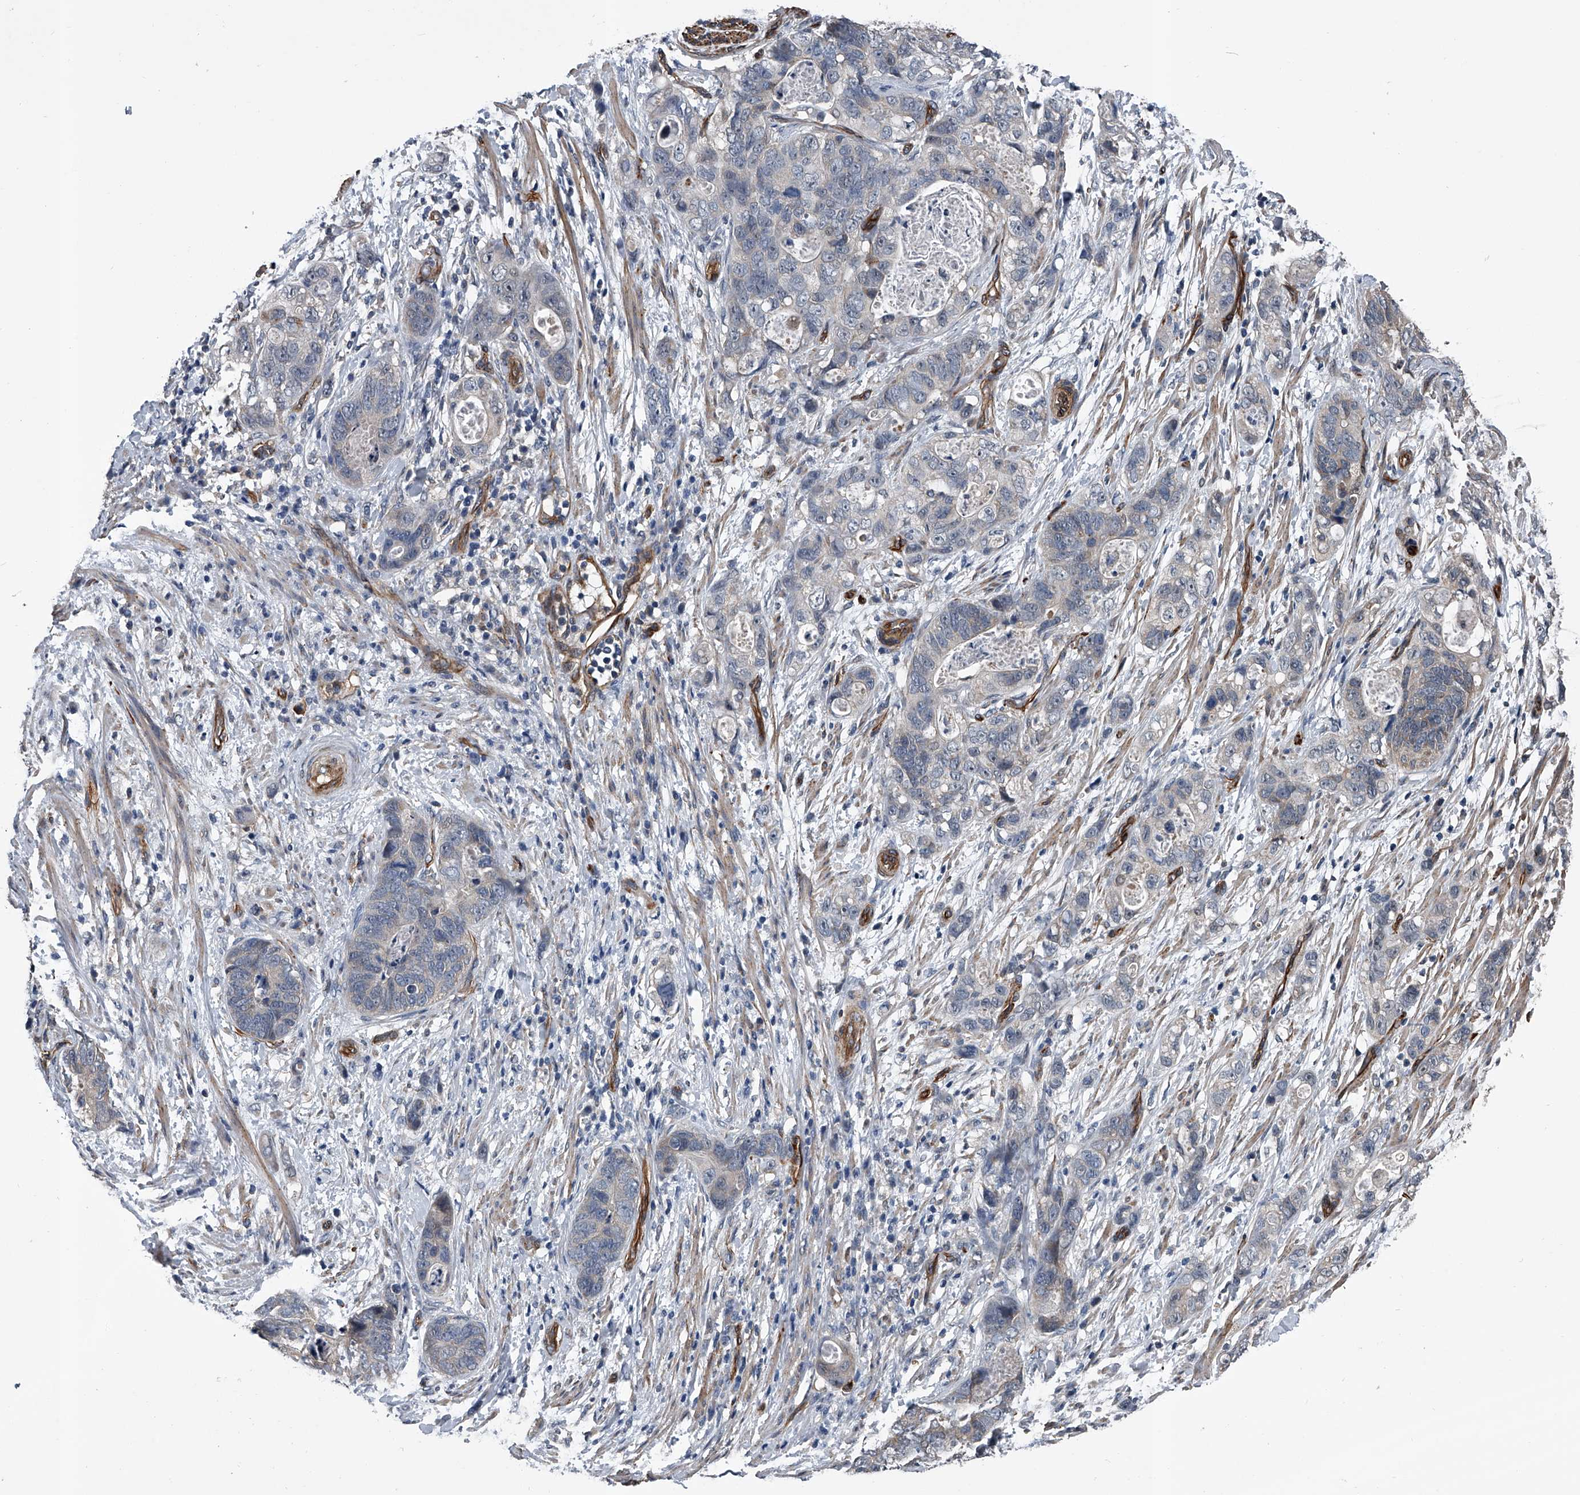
{"staining": {"intensity": "negative", "quantity": "none", "location": "none"}, "tissue": "stomach cancer", "cell_type": "Tumor cells", "image_type": "cancer", "snomed": [{"axis": "morphology", "description": "Normal tissue, NOS"}, {"axis": "morphology", "description": "Adenocarcinoma, NOS"}, {"axis": "topography", "description": "Stomach"}], "caption": "Tumor cells are negative for protein expression in human adenocarcinoma (stomach).", "gene": "LDLRAD2", "patient": {"sex": "female", "age": 89}}